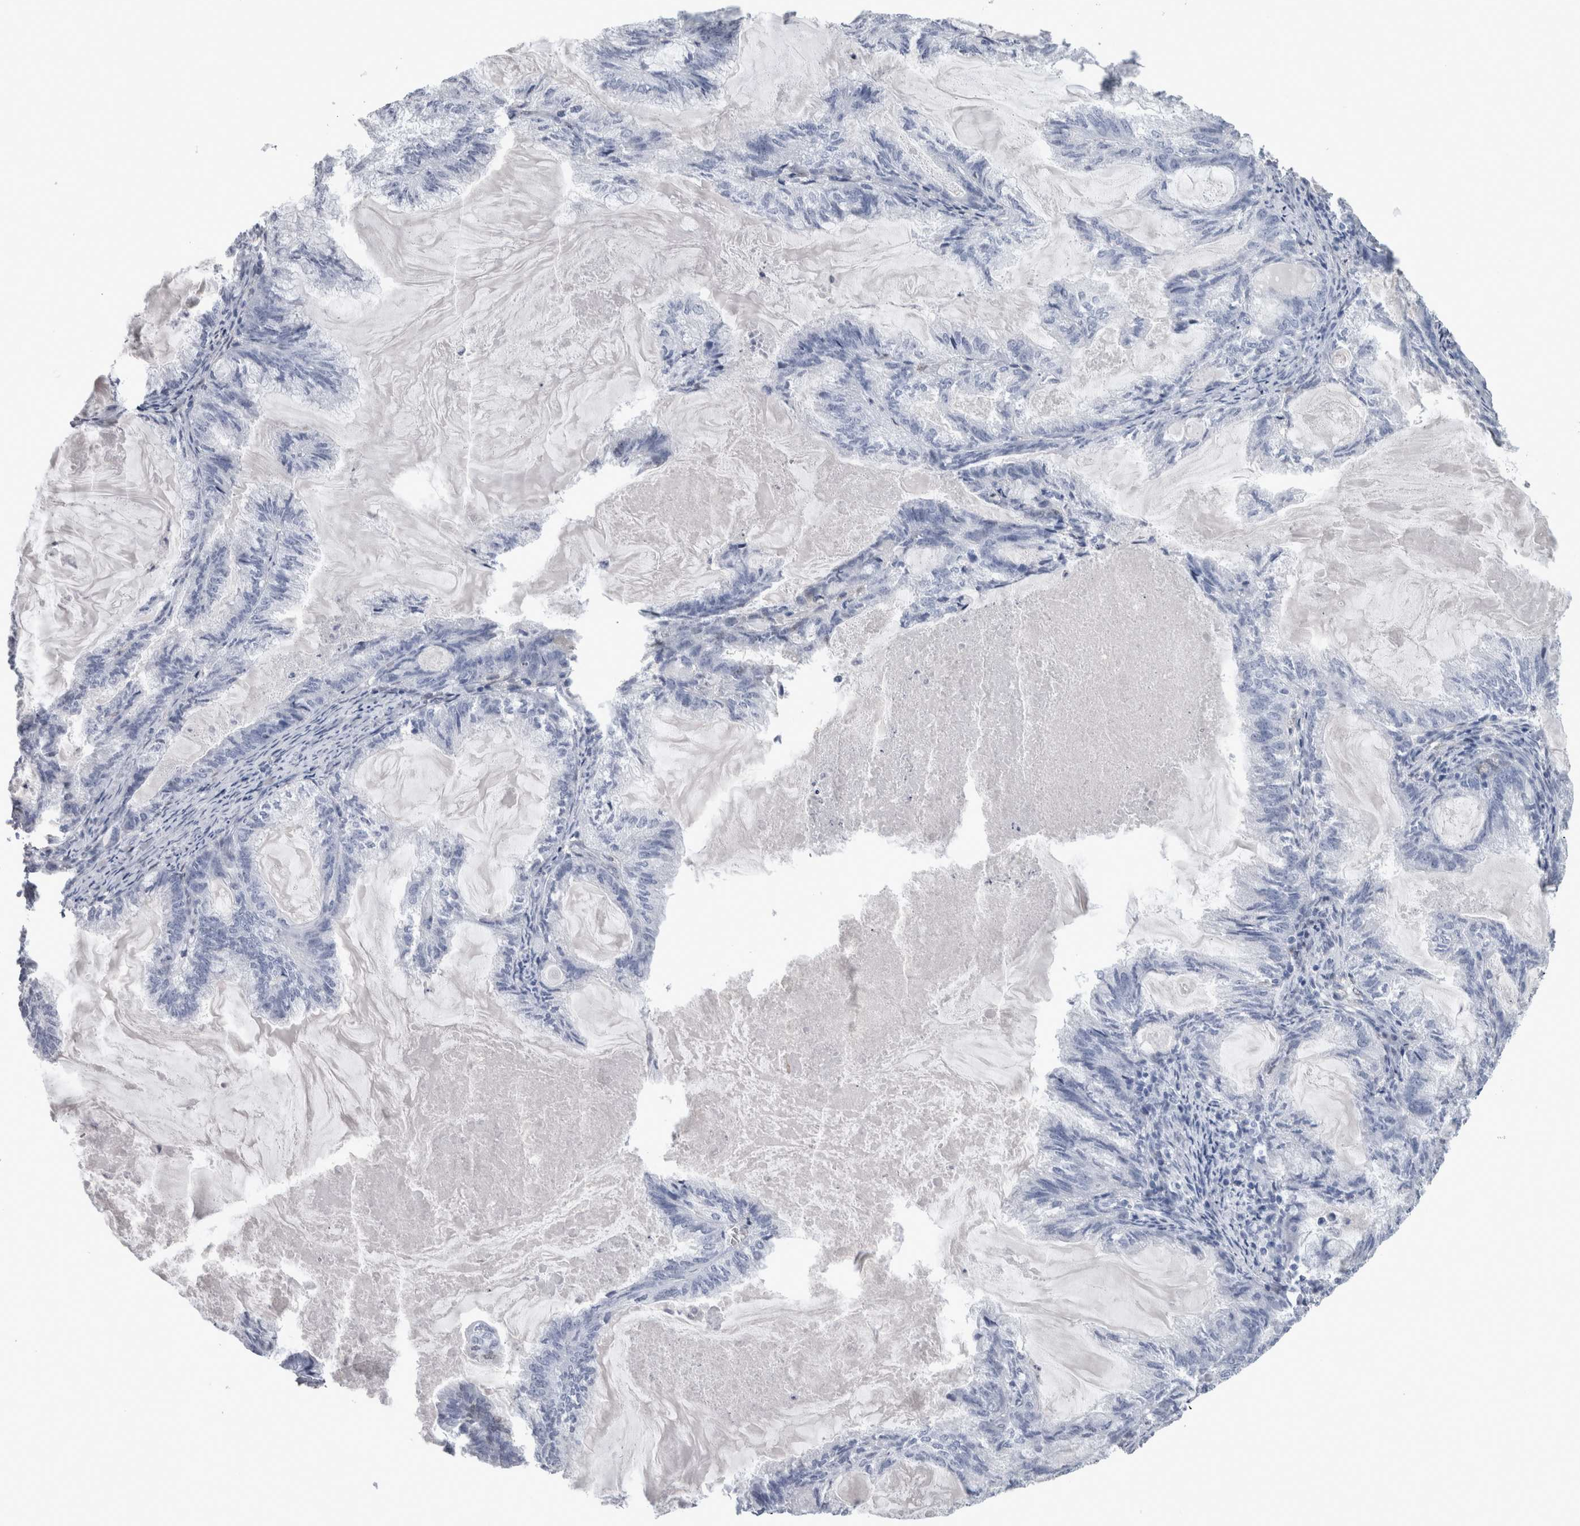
{"staining": {"intensity": "negative", "quantity": "none", "location": "none"}, "tissue": "endometrial cancer", "cell_type": "Tumor cells", "image_type": "cancer", "snomed": [{"axis": "morphology", "description": "Adenocarcinoma, NOS"}, {"axis": "topography", "description": "Endometrium"}], "caption": "Immunohistochemistry photomicrograph of endometrial cancer (adenocarcinoma) stained for a protein (brown), which displays no expression in tumor cells. (DAB immunohistochemistry with hematoxylin counter stain).", "gene": "CA8", "patient": {"sex": "female", "age": 86}}